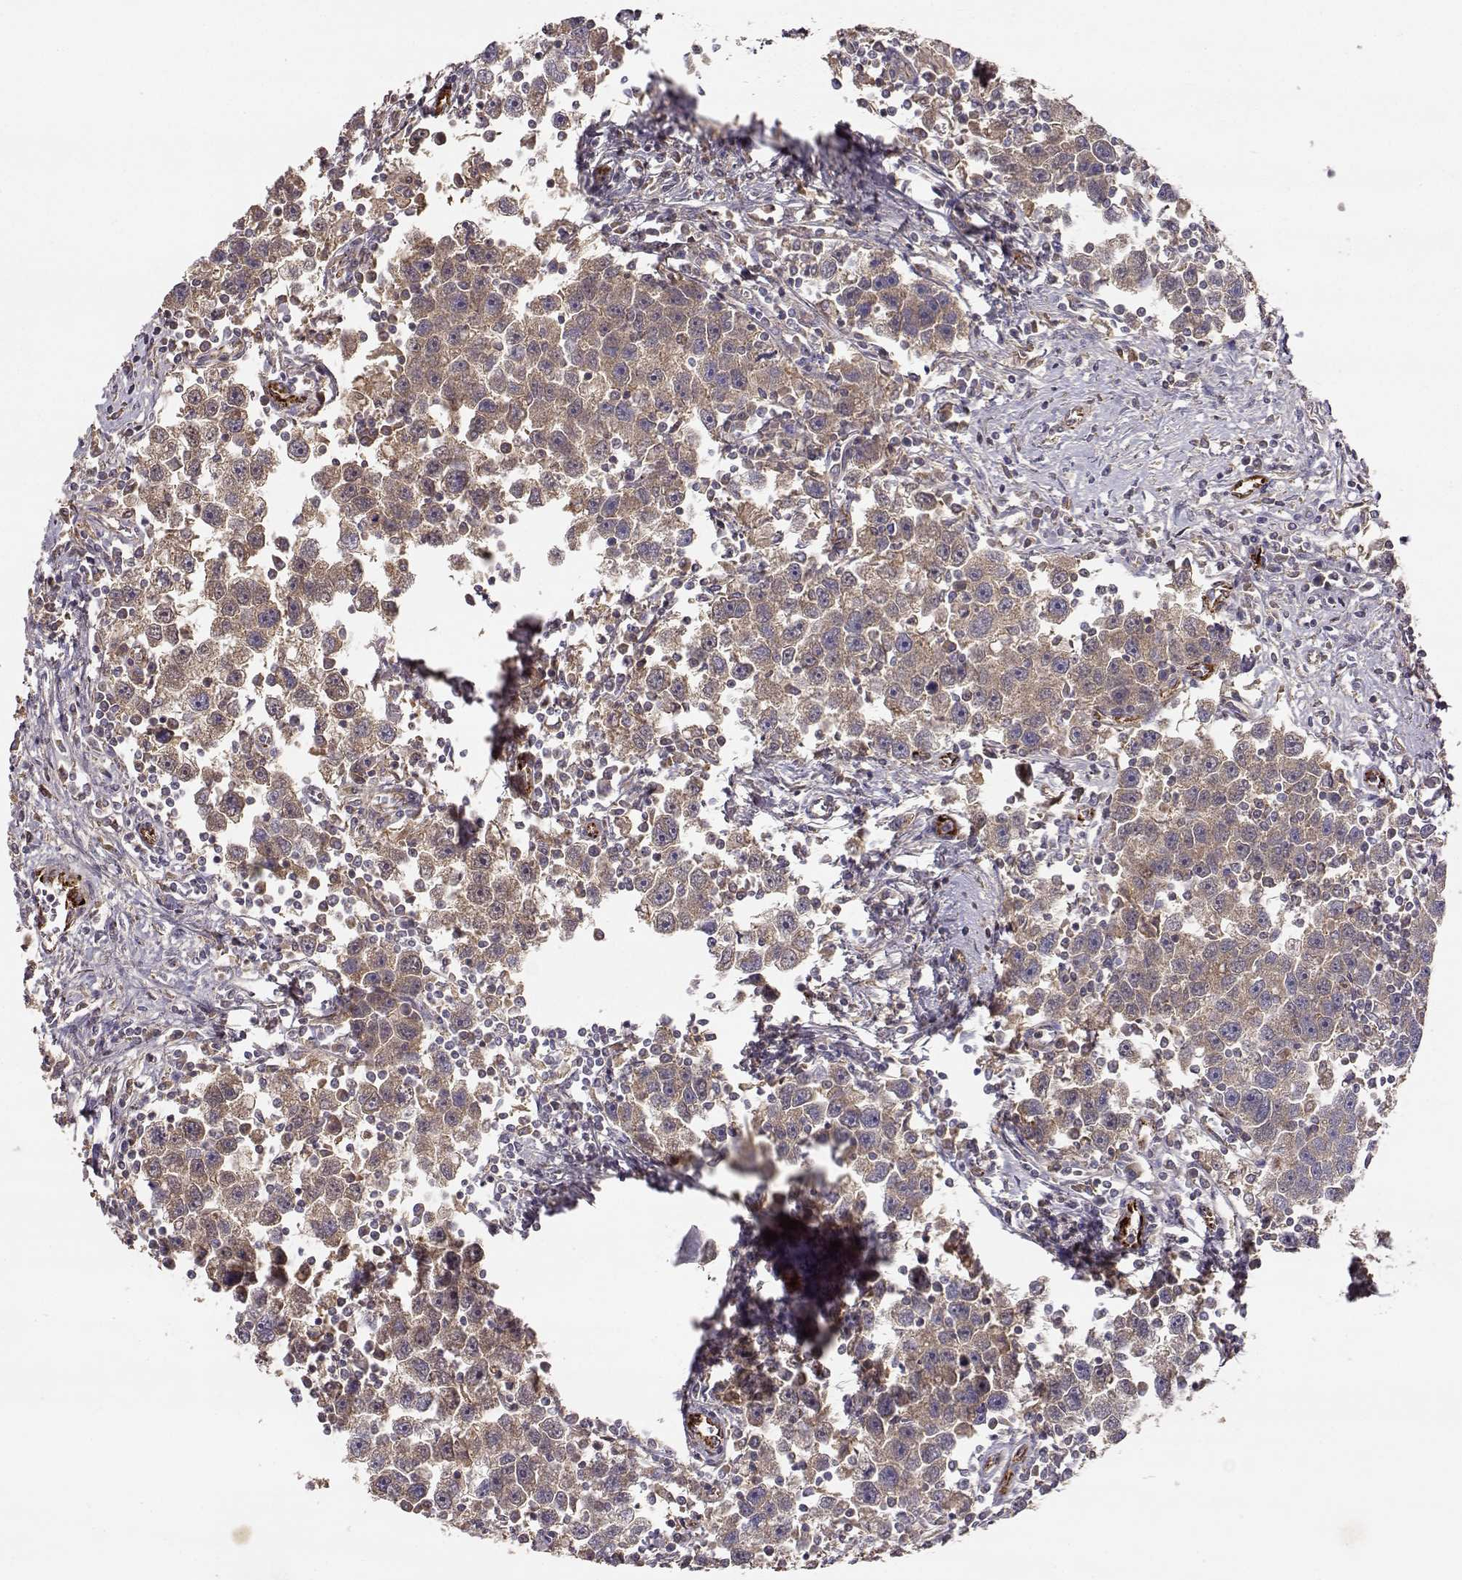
{"staining": {"intensity": "weak", "quantity": ">75%", "location": "cytoplasmic/membranous"}, "tissue": "testis cancer", "cell_type": "Tumor cells", "image_type": "cancer", "snomed": [{"axis": "morphology", "description": "Seminoma, NOS"}, {"axis": "topography", "description": "Testis"}], "caption": "Immunohistochemical staining of testis cancer (seminoma) displays low levels of weak cytoplasmic/membranous protein positivity in about >75% of tumor cells. (brown staining indicates protein expression, while blue staining denotes nuclei).", "gene": "TARS3", "patient": {"sex": "male", "age": 30}}